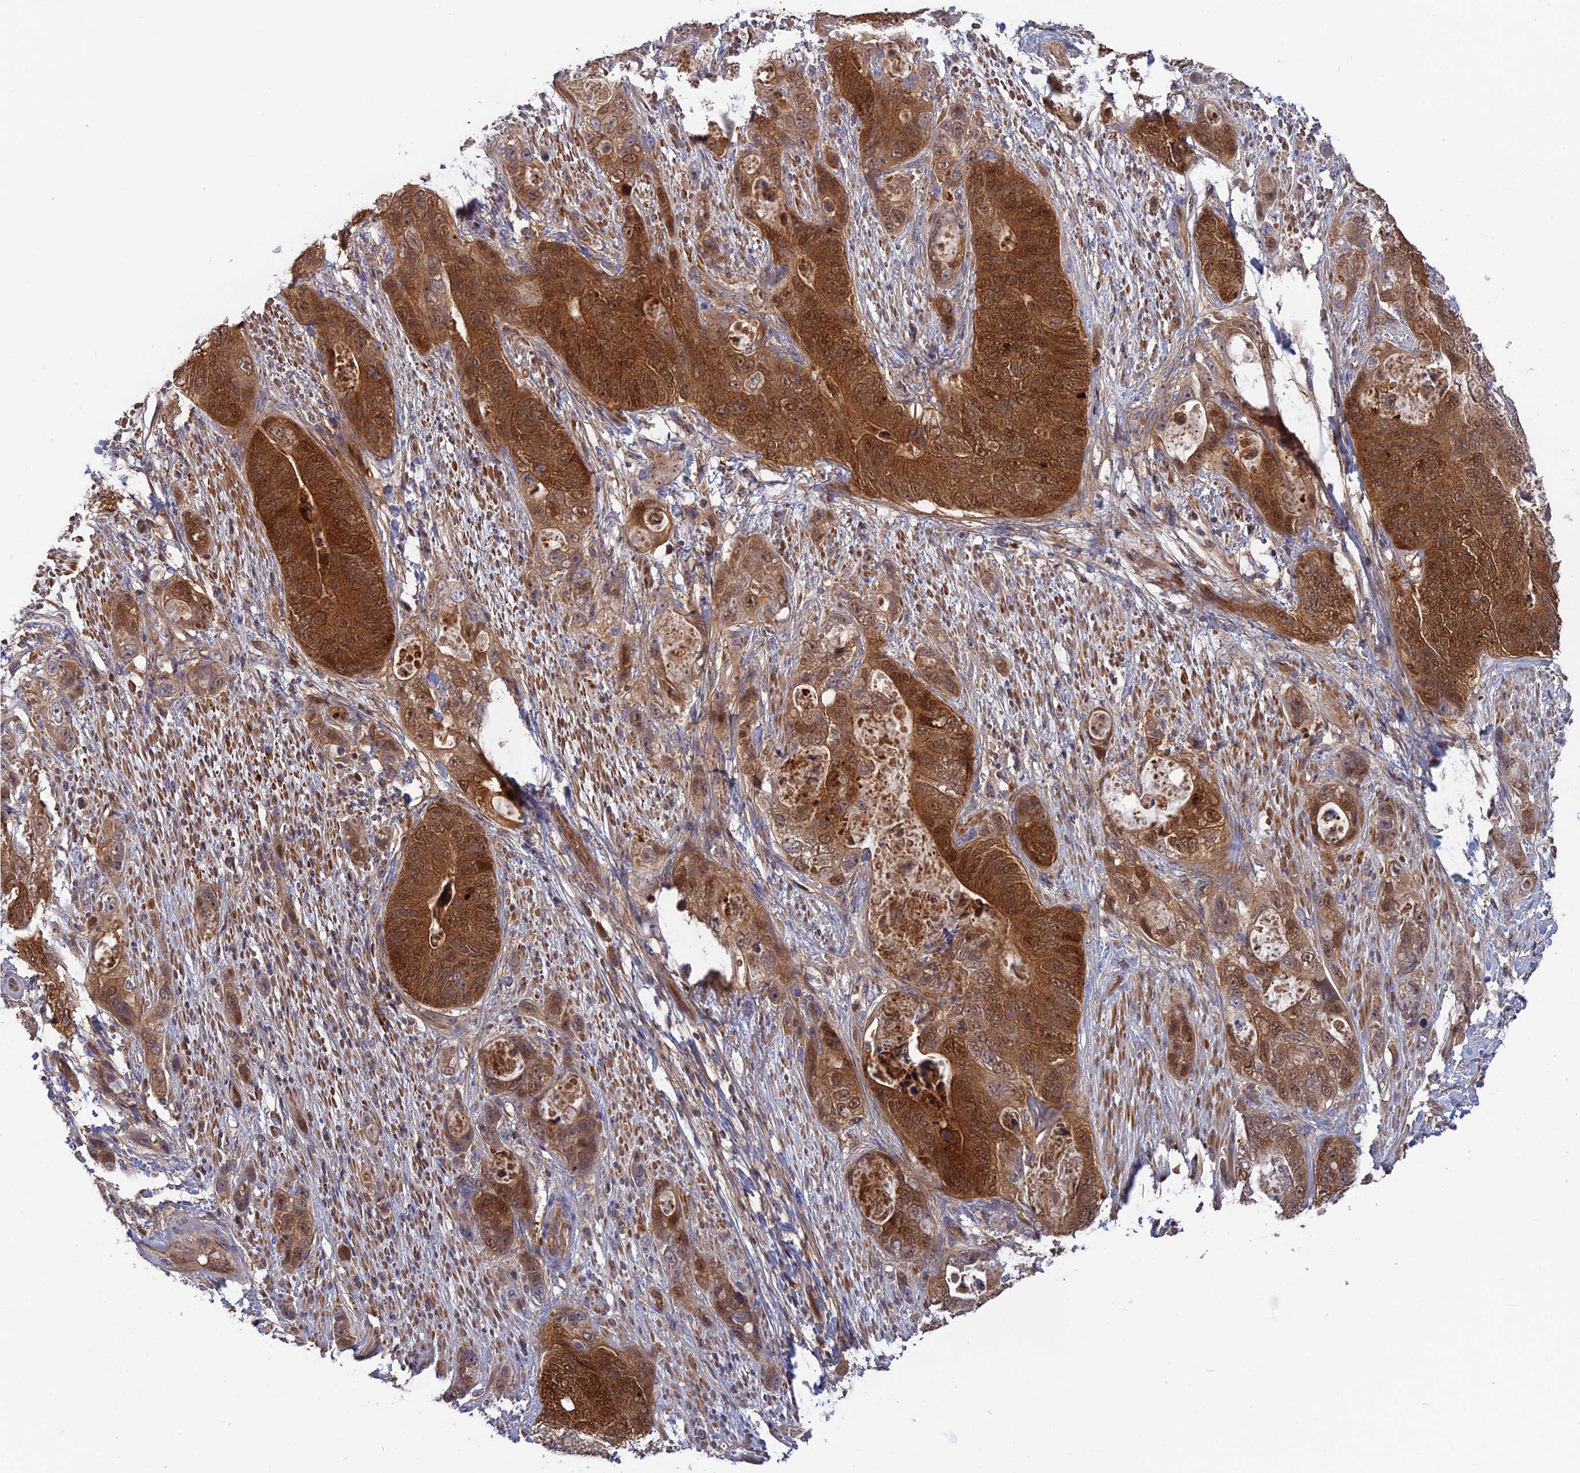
{"staining": {"intensity": "strong", "quantity": ">75%", "location": "cytoplasmic/membranous,nuclear"}, "tissue": "stomach cancer", "cell_type": "Tumor cells", "image_type": "cancer", "snomed": [{"axis": "morphology", "description": "Adenocarcinoma, NOS"}, {"axis": "topography", "description": "Stomach"}], "caption": "Immunohistochemical staining of human stomach adenocarcinoma reveals strong cytoplasmic/membranous and nuclear protein expression in about >75% of tumor cells.", "gene": "RPIA", "patient": {"sex": "female", "age": 89}}